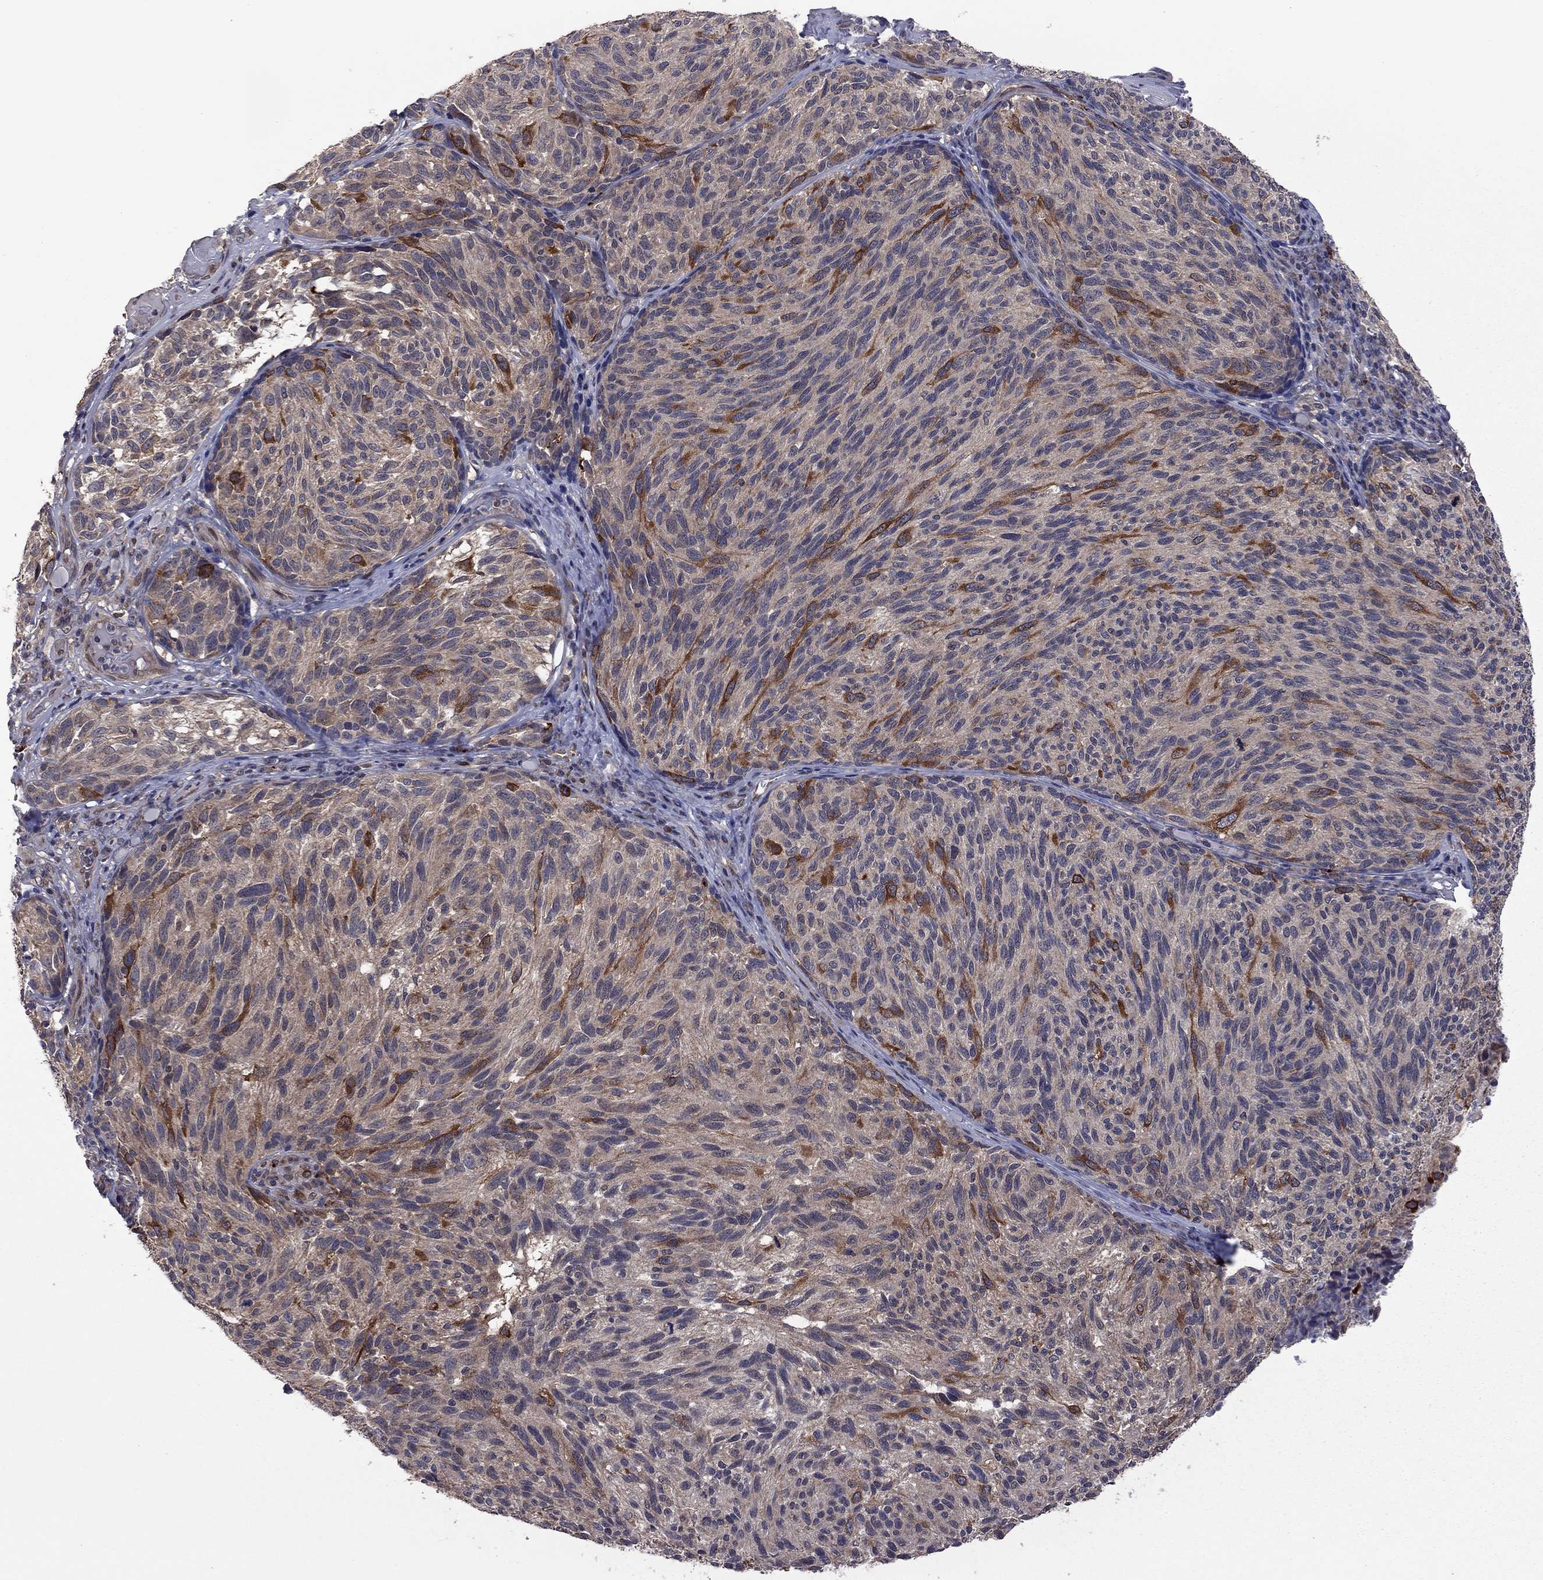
{"staining": {"intensity": "strong", "quantity": "<25%", "location": "cytoplasmic/membranous"}, "tissue": "melanoma", "cell_type": "Tumor cells", "image_type": "cancer", "snomed": [{"axis": "morphology", "description": "Malignant melanoma, NOS"}, {"axis": "topography", "description": "Skin"}], "caption": "This image displays immunohistochemistry staining of human melanoma, with medium strong cytoplasmic/membranous positivity in approximately <25% of tumor cells.", "gene": "GPAA1", "patient": {"sex": "female", "age": 73}}